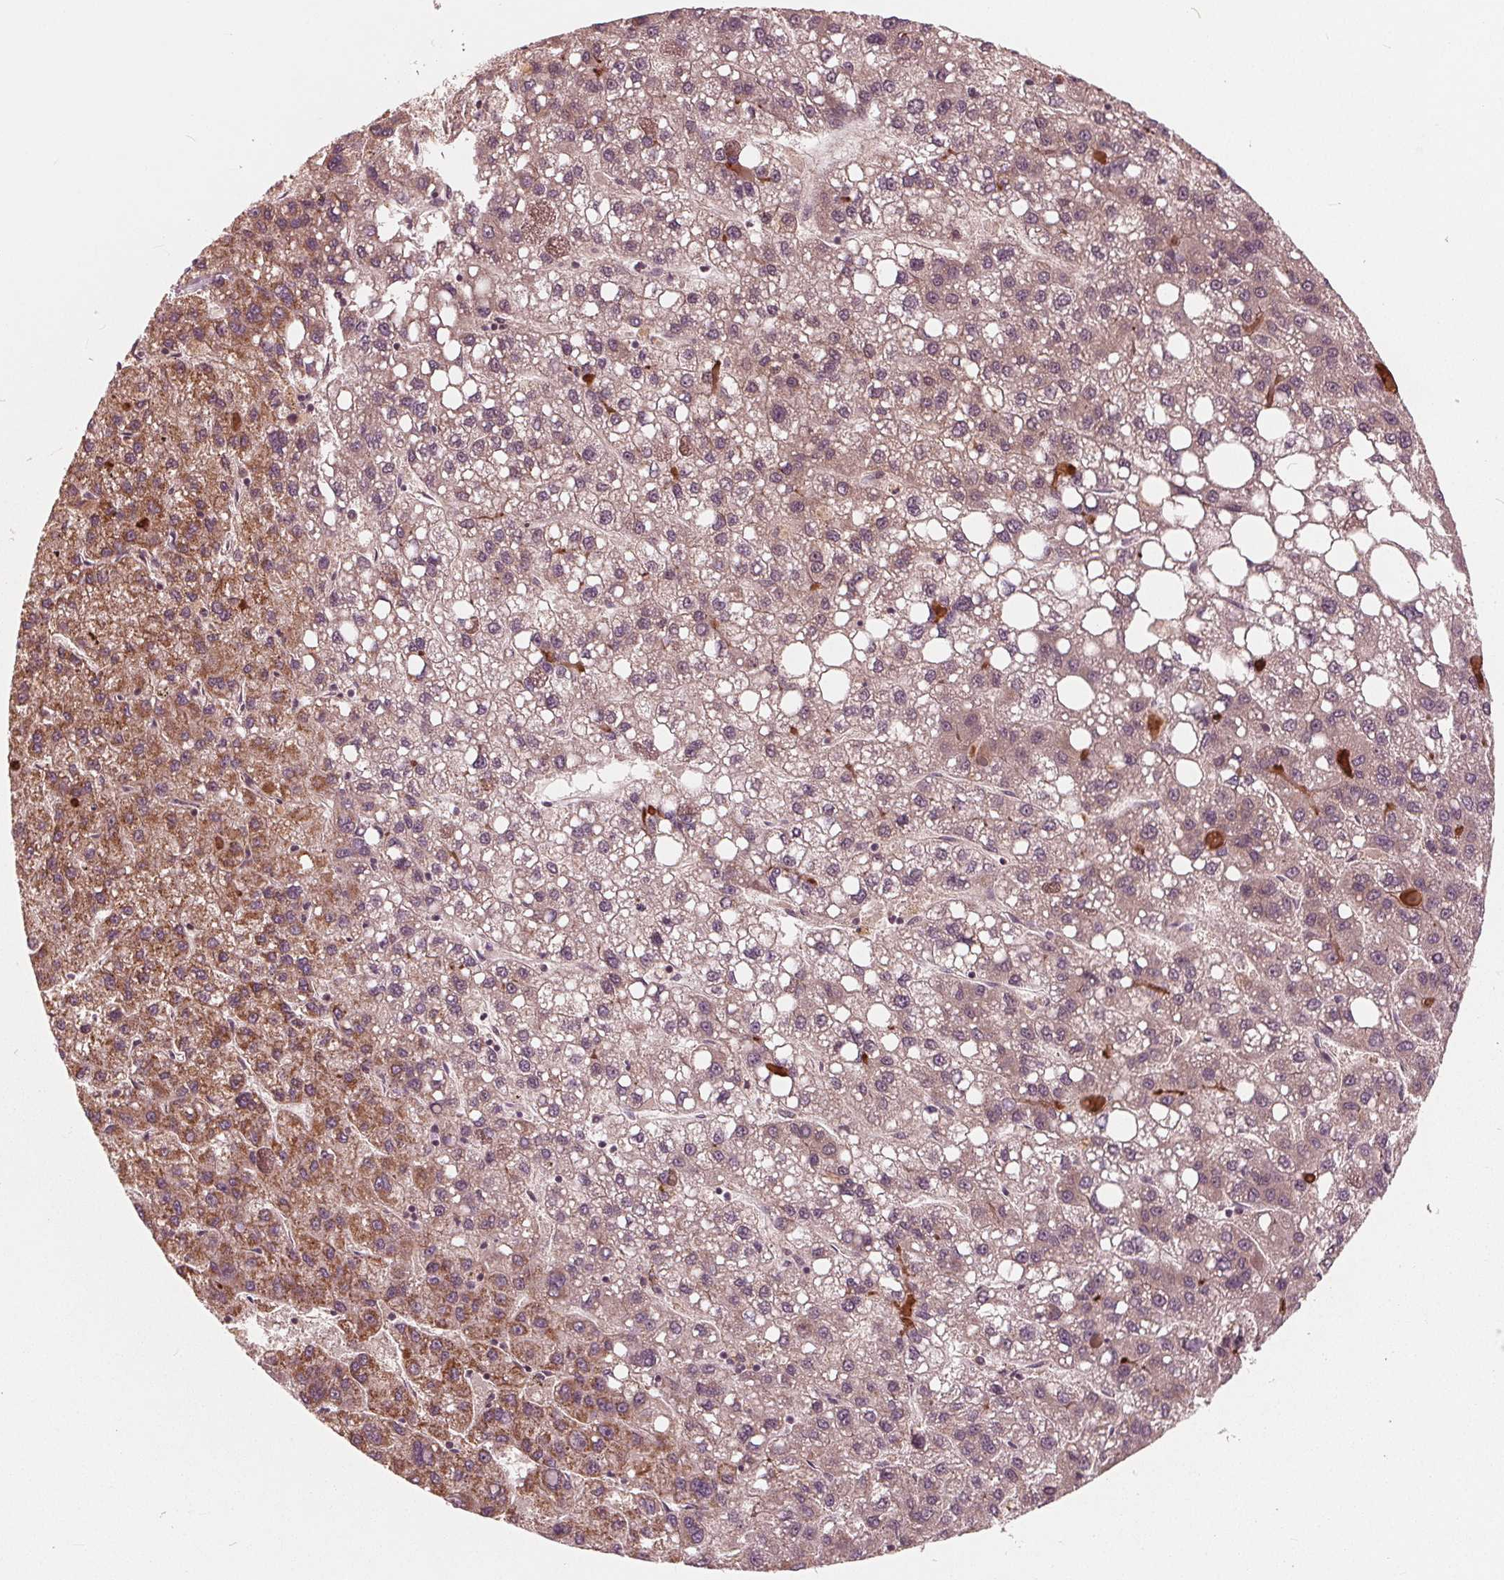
{"staining": {"intensity": "moderate", "quantity": "25%-75%", "location": "cytoplasmic/membranous"}, "tissue": "liver cancer", "cell_type": "Tumor cells", "image_type": "cancer", "snomed": [{"axis": "morphology", "description": "Carcinoma, Hepatocellular, NOS"}, {"axis": "topography", "description": "Liver"}], "caption": "Moderate cytoplasmic/membranous positivity is present in approximately 25%-75% of tumor cells in liver cancer.", "gene": "UBALD1", "patient": {"sex": "female", "age": 82}}